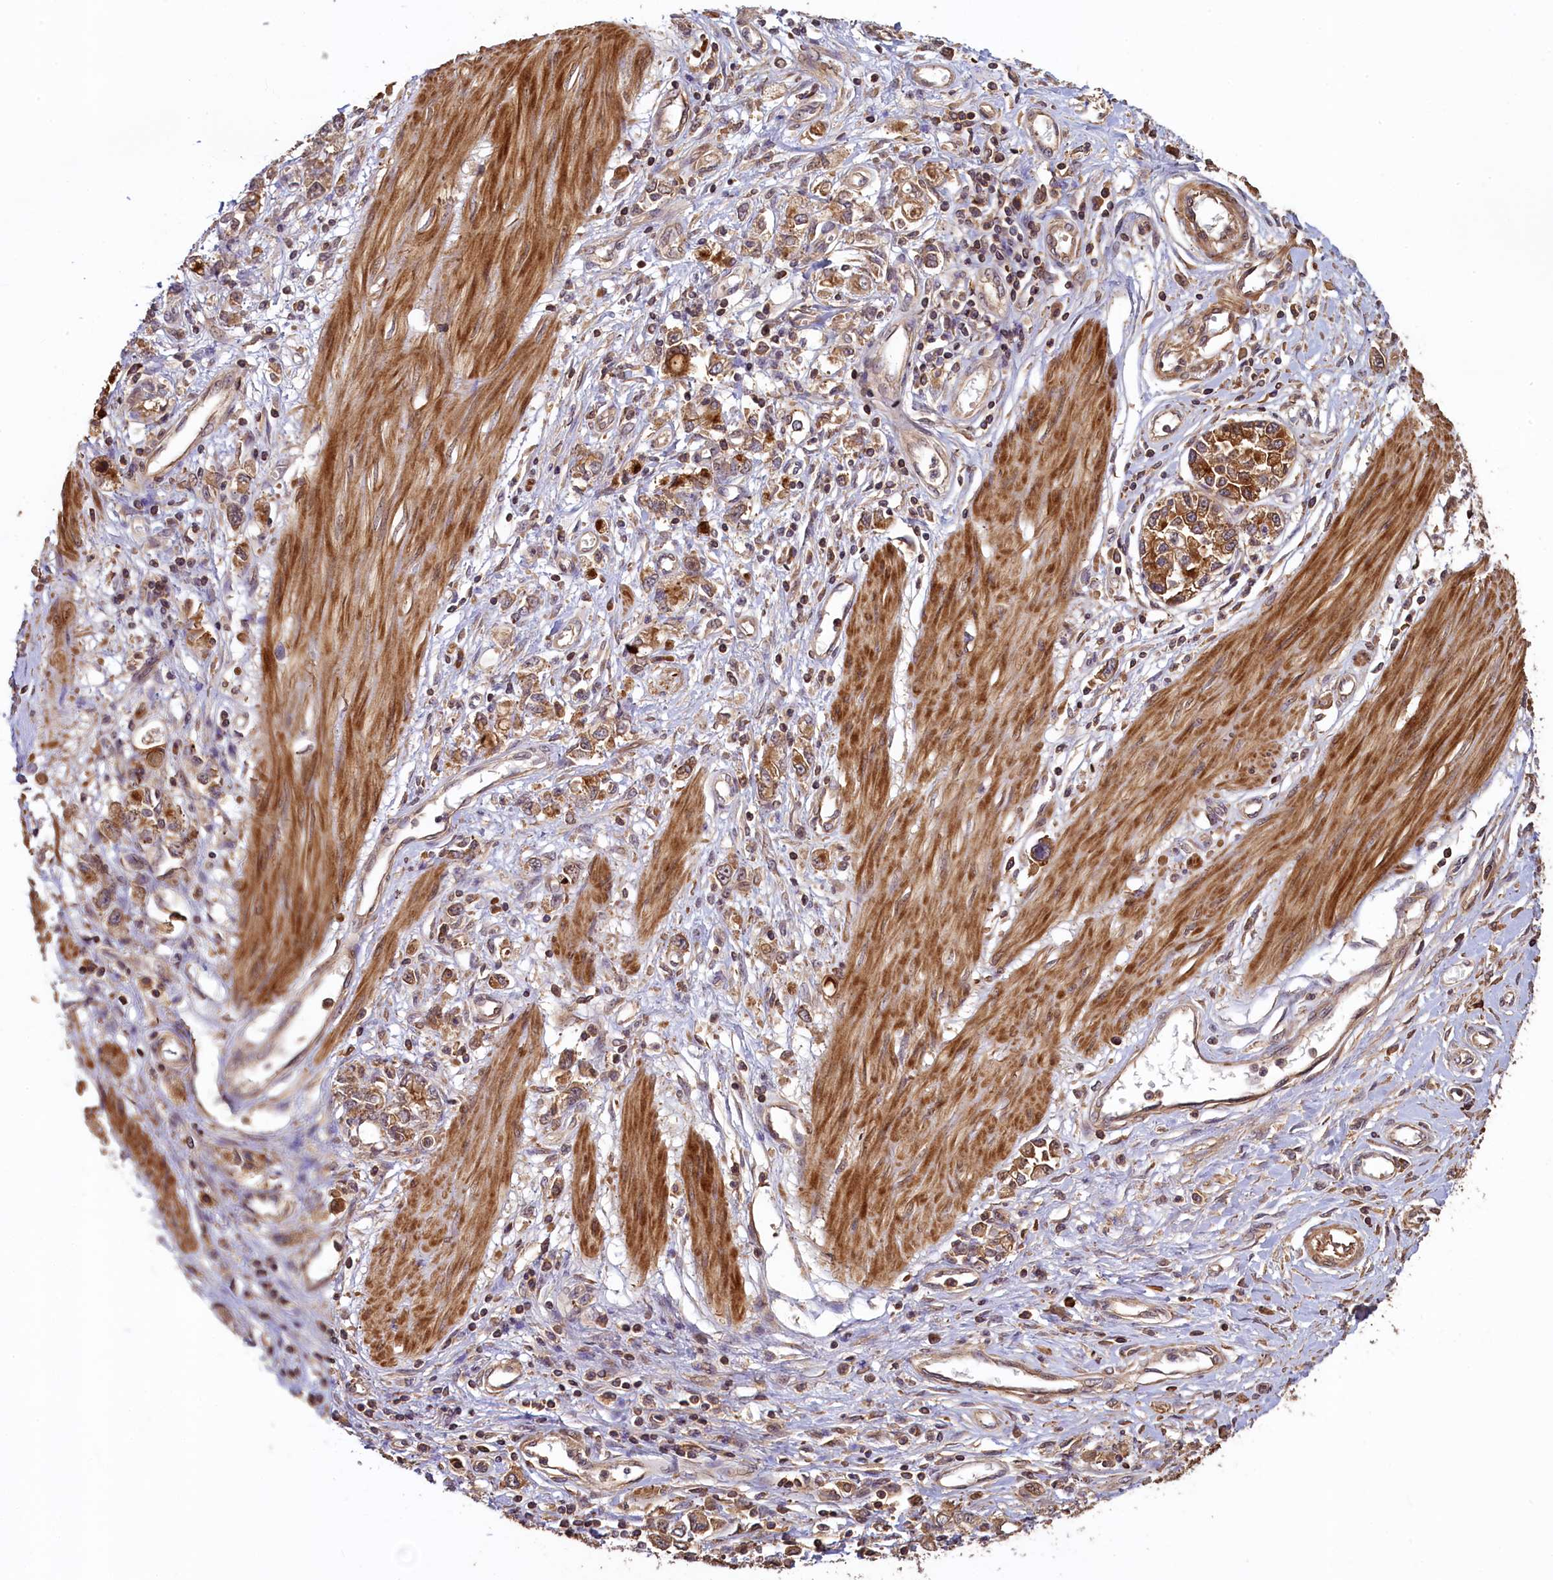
{"staining": {"intensity": "moderate", "quantity": ">75%", "location": "cytoplasmic/membranous"}, "tissue": "stomach cancer", "cell_type": "Tumor cells", "image_type": "cancer", "snomed": [{"axis": "morphology", "description": "Adenocarcinoma, NOS"}, {"axis": "topography", "description": "Stomach"}], "caption": "Brown immunohistochemical staining in stomach adenocarcinoma exhibits moderate cytoplasmic/membranous expression in approximately >75% of tumor cells.", "gene": "NUDT6", "patient": {"sex": "female", "age": 76}}